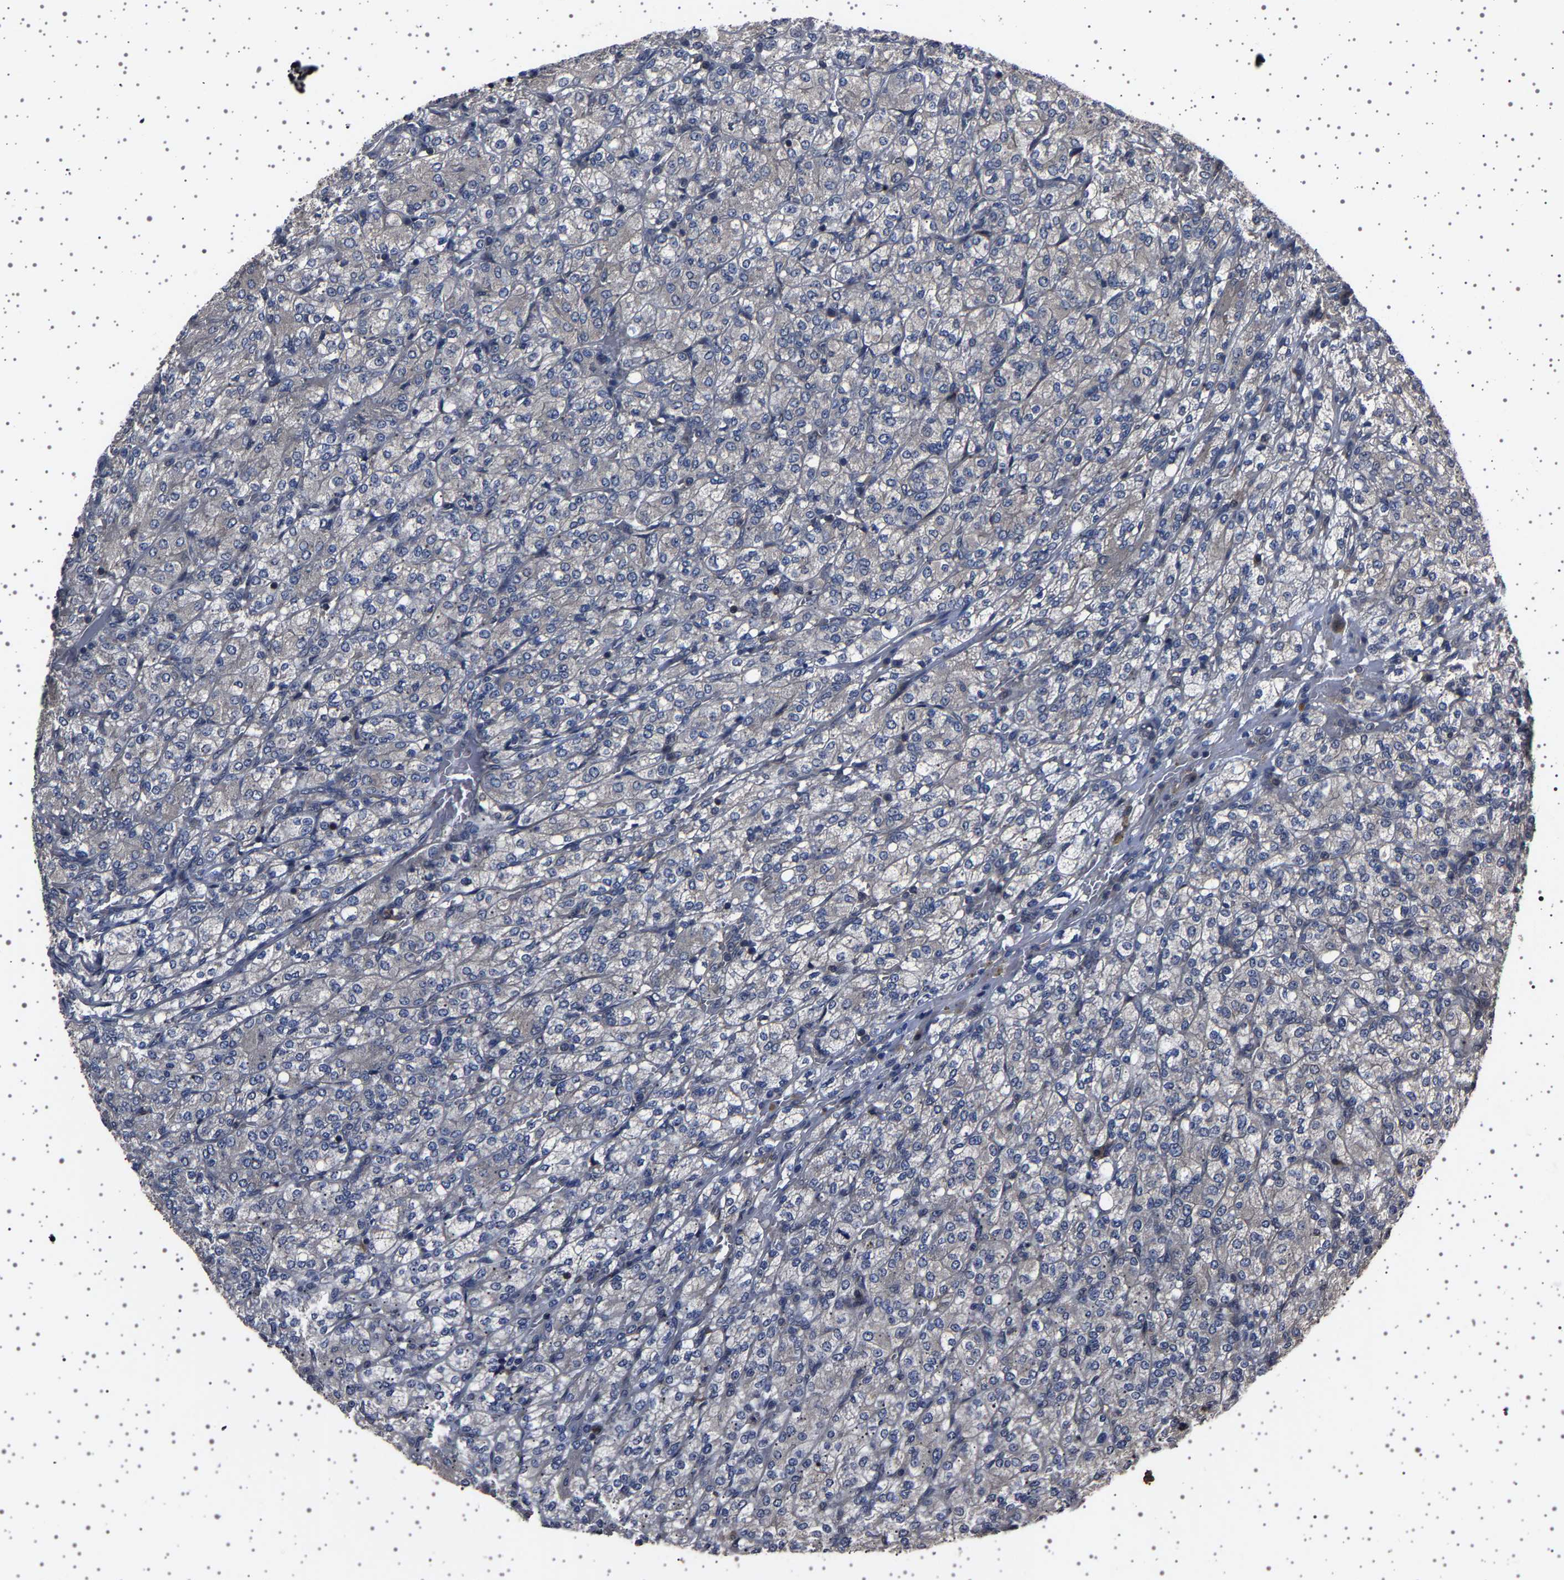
{"staining": {"intensity": "weak", "quantity": "<25%", "location": "cytoplasmic/membranous"}, "tissue": "renal cancer", "cell_type": "Tumor cells", "image_type": "cancer", "snomed": [{"axis": "morphology", "description": "Adenocarcinoma, NOS"}, {"axis": "topography", "description": "Kidney"}], "caption": "Immunohistochemistry (IHC) photomicrograph of renal adenocarcinoma stained for a protein (brown), which reveals no positivity in tumor cells.", "gene": "NCKAP1", "patient": {"sex": "male", "age": 77}}